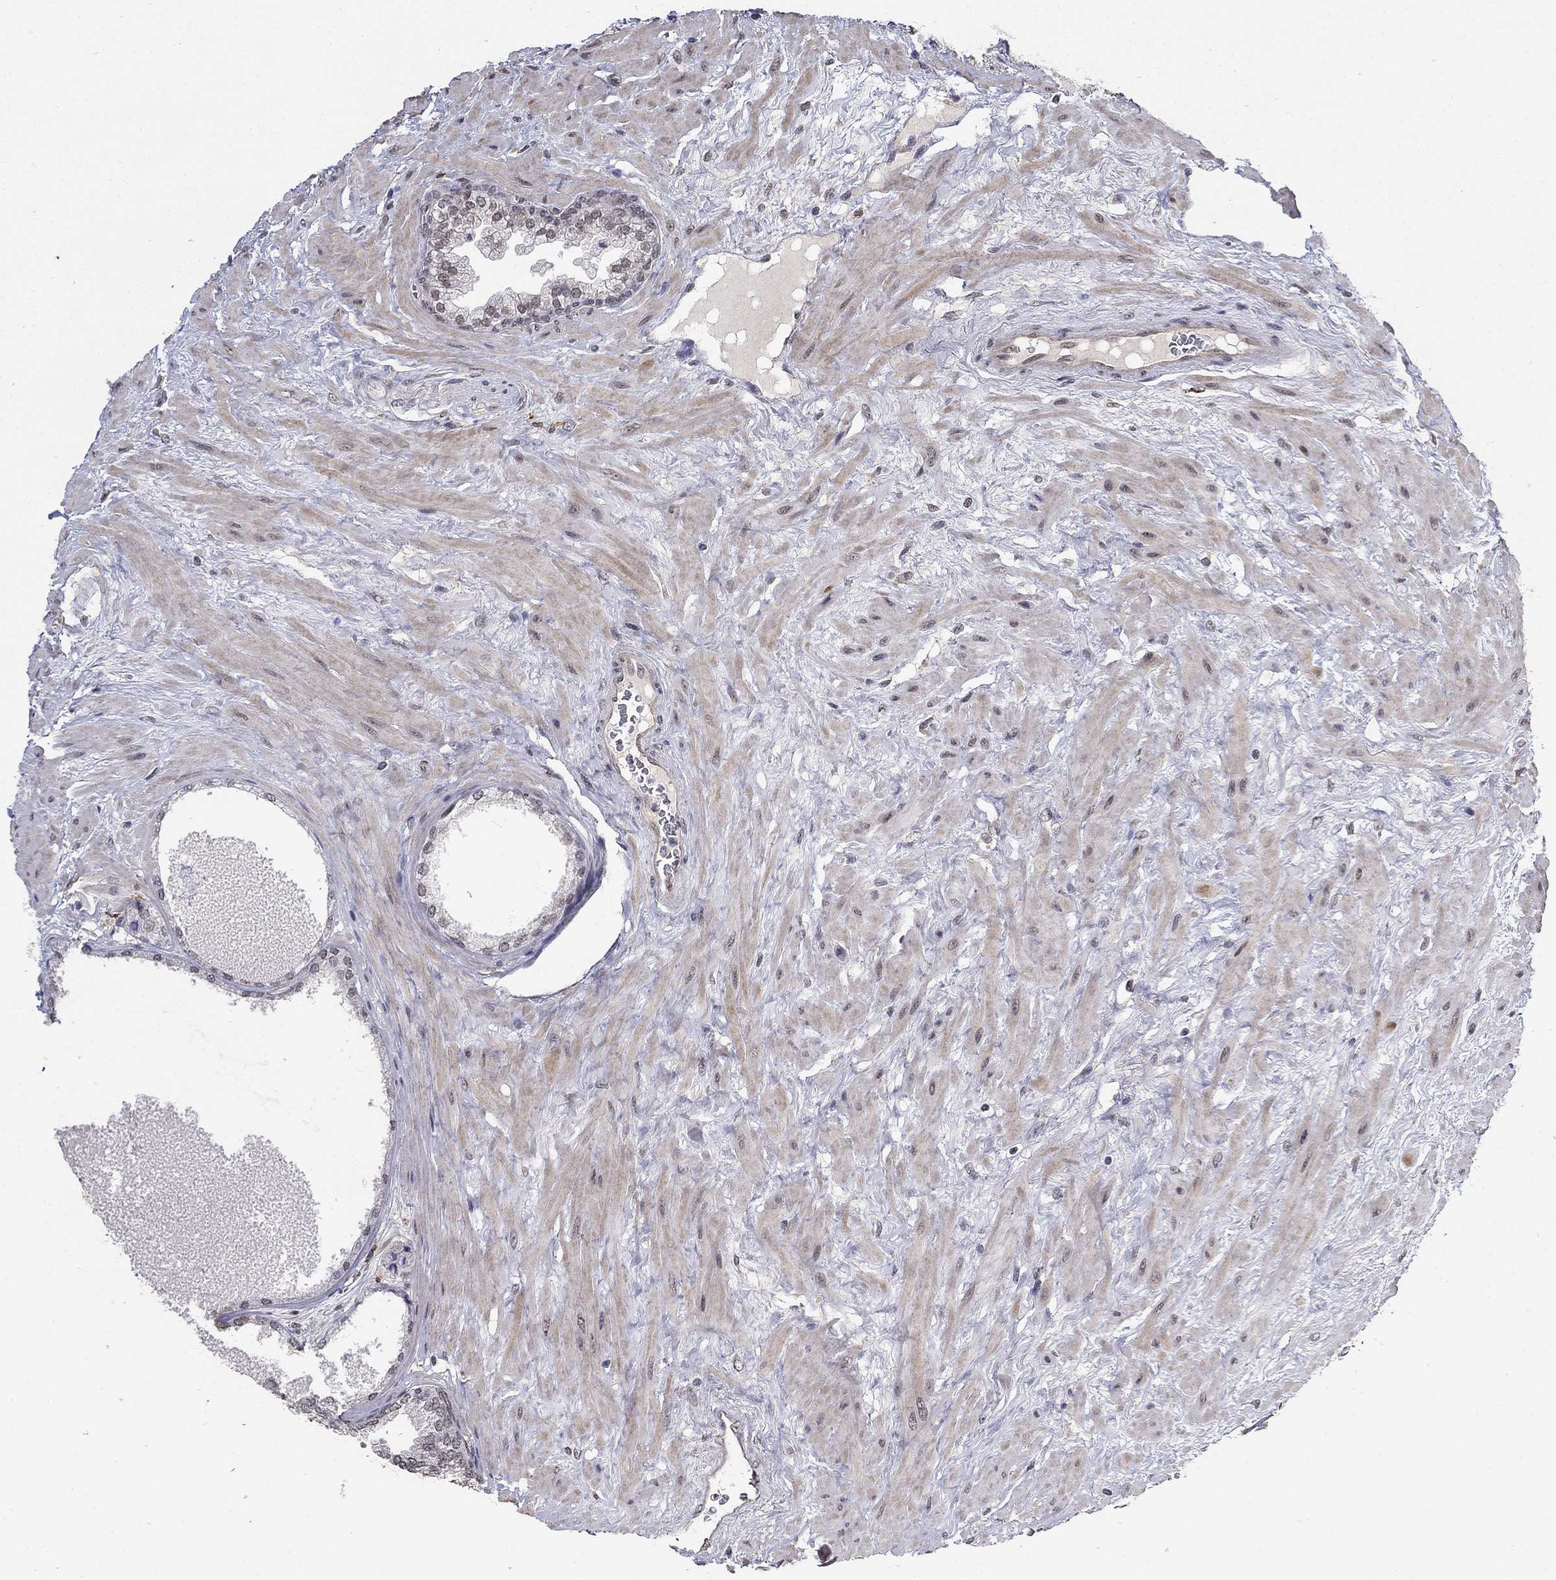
{"staining": {"intensity": "negative", "quantity": "none", "location": "none"}, "tissue": "prostate cancer", "cell_type": "Tumor cells", "image_type": "cancer", "snomed": [{"axis": "morphology", "description": "Adenocarcinoma, Low grade"}, {"axis": "topography", "description": "Prostate"}], "caption": "Immunohistochemistry (IHC) histopathology image of adenocarcinoma (low-grade) (prostate) stained for a protein (brown), which shows no expression in tumor cells.", "gene": "GRIA3", "patient": {"sex": "male", "age": 72}}